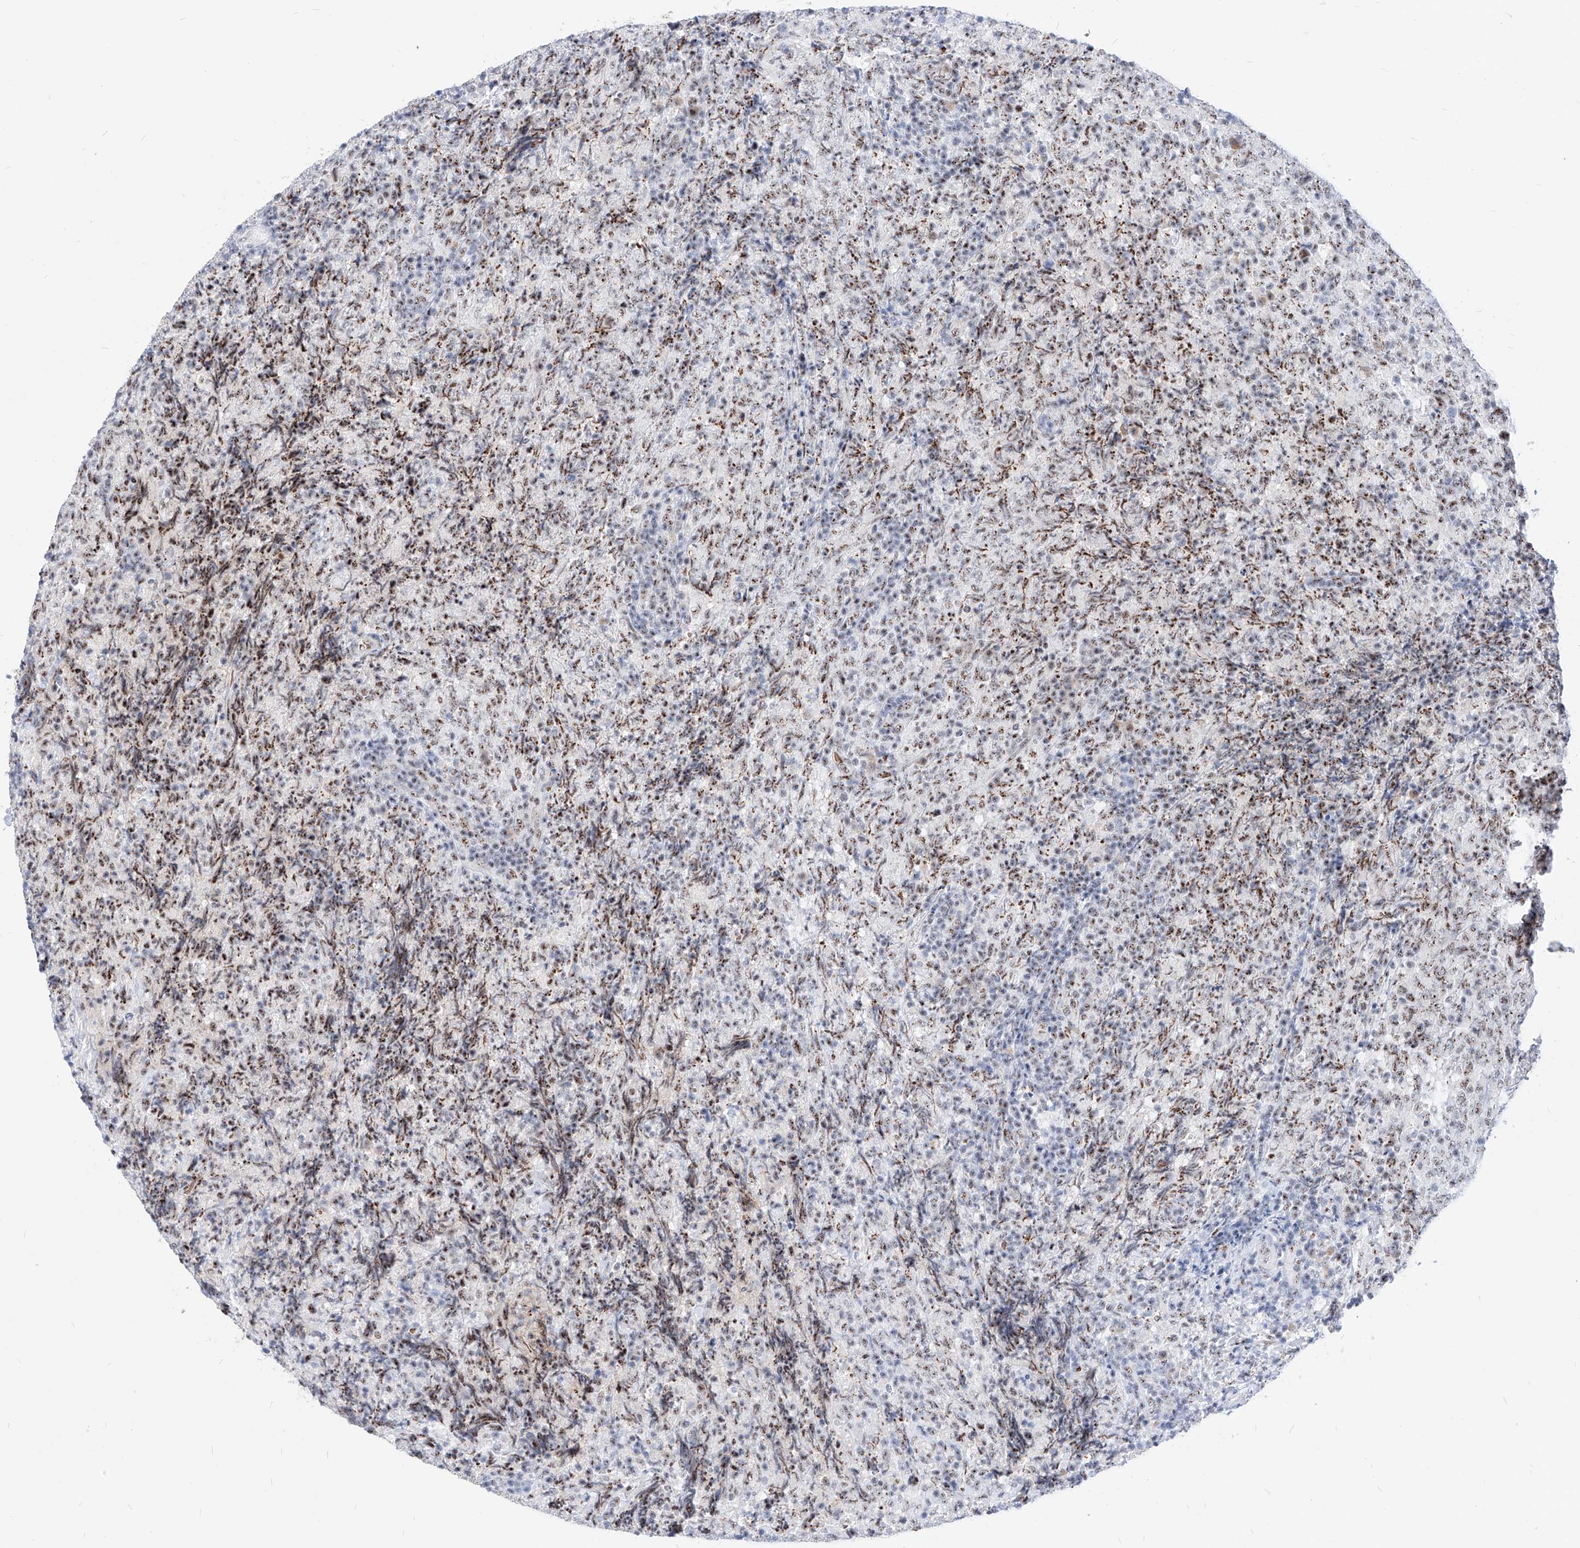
{"staining": {"intensity": "weak", "quantity": "25%-75%", "location": "nuclear"}, "tissue": "lymphoma", "cell_type": "Tumor cells", "image_type": "cancer", "snomed": [{"axis": "morphology", "description": "Malignant lymphoma, non-Hodgkin's type, High grade"}, {"axis": "topography", "description": "Tonsil"}], "caption": "This image displays immunohistochemistry staining of human malignant lymphoma, non-Hodgkin's type (high-grade), with low weak nuclear expression in about 25%-75% of tumor cells.", "gene": "ZFP42", "patient": {"sex": "female", "age": 36}}